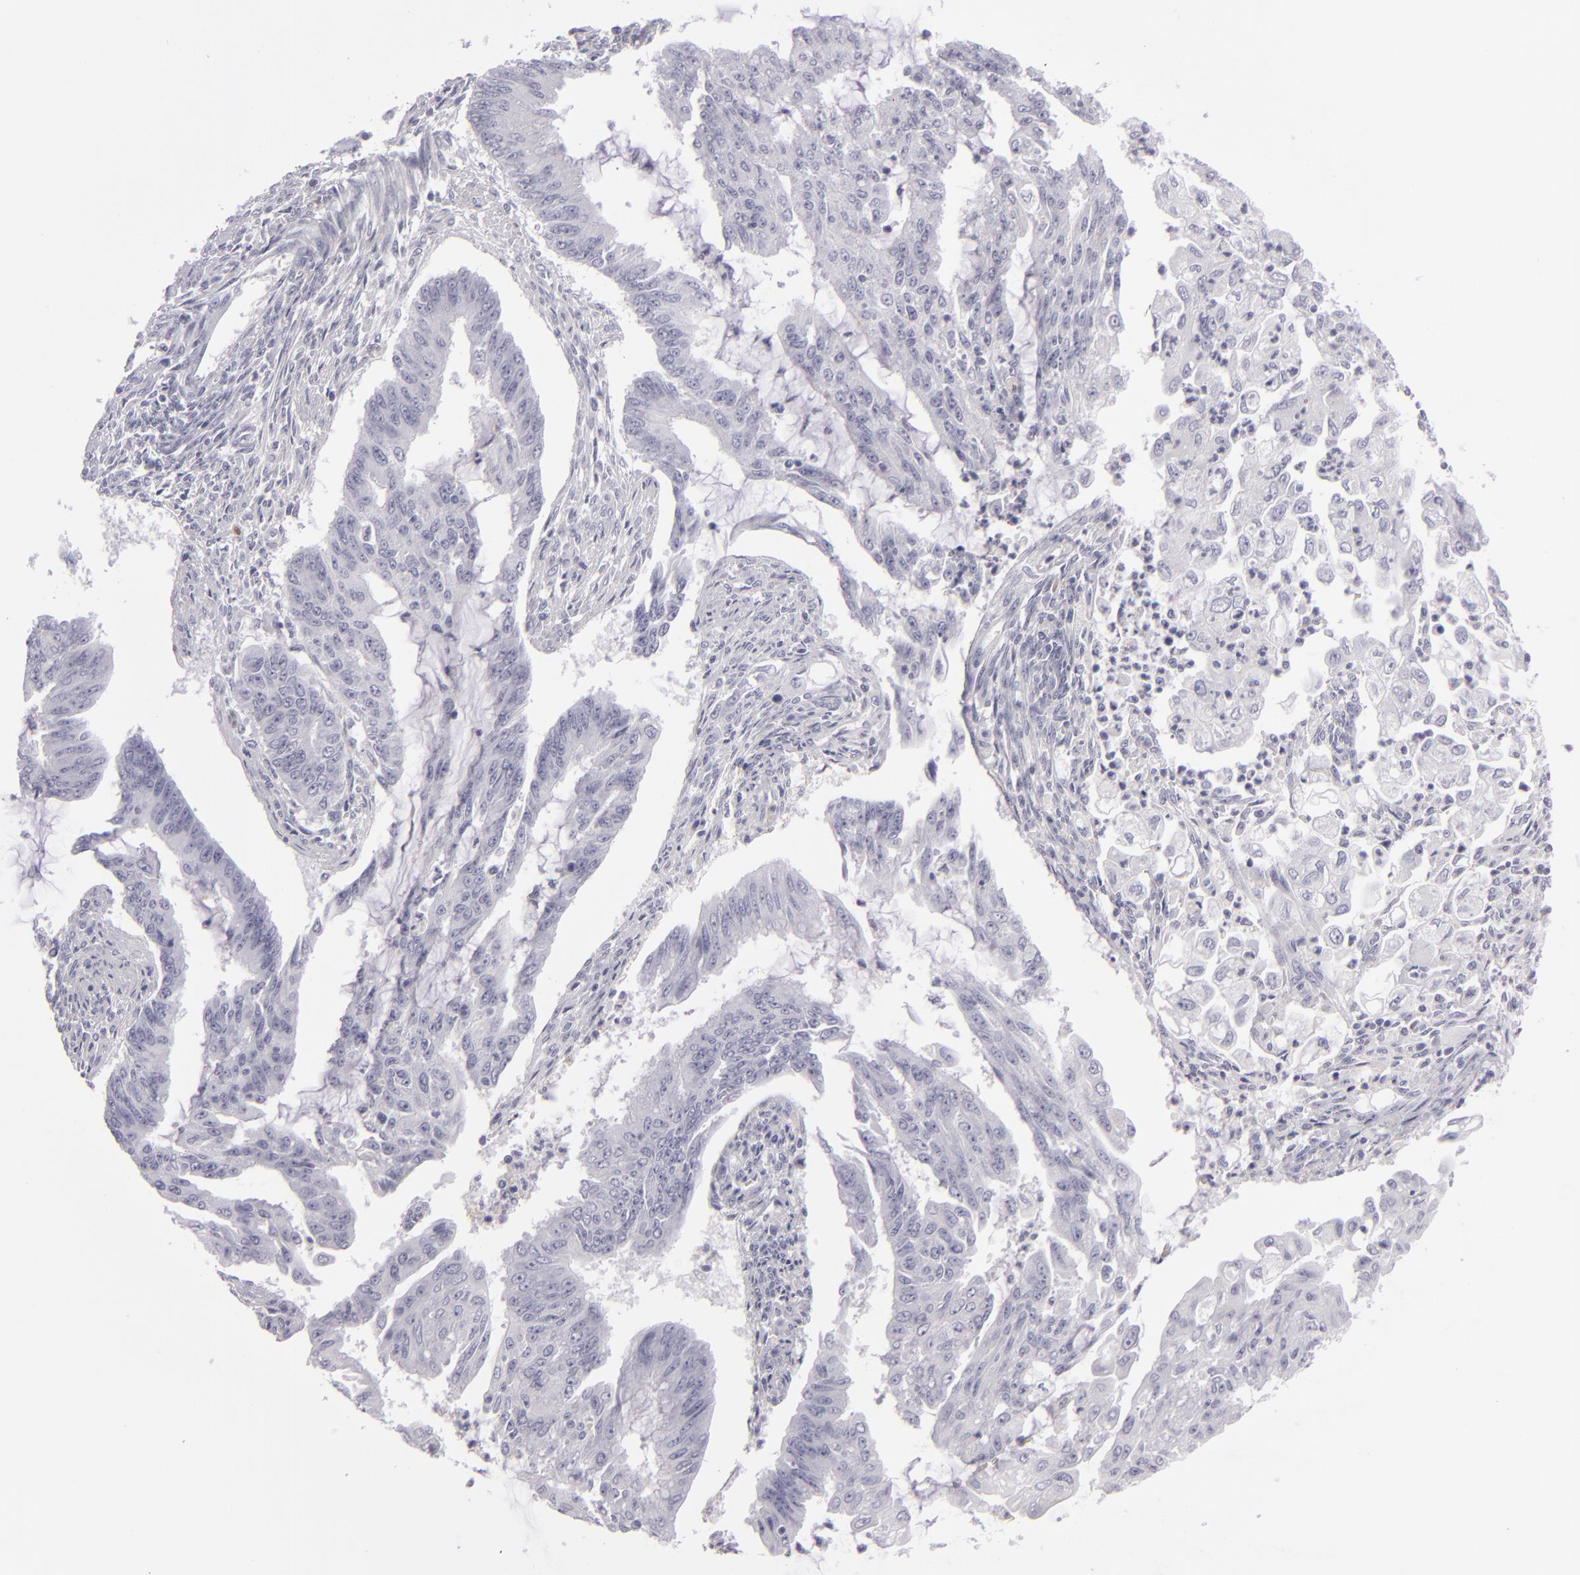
{"staining": {"intensity": "negative", "quantity": "none", "location": "none"}, "tissue": "endometrial cancer", "cell_type": "Tumor cells", "image_type": "cancer", "snomed": [{"axis": "morphology", "description": "Adenocarcinoma, NOS"}, {"axis": "topography", "description": "Endometrium"}], "caption": "Immunohistochemistry histopathology image of neoplastic tissue: endometrial adenocarcinoma stained with DAB (3,3'-diaminobenzidine) shows no significant protein staining in tumor cells.", "gene": "F13A1", "patient": {"sex": "female", "age": 75}}